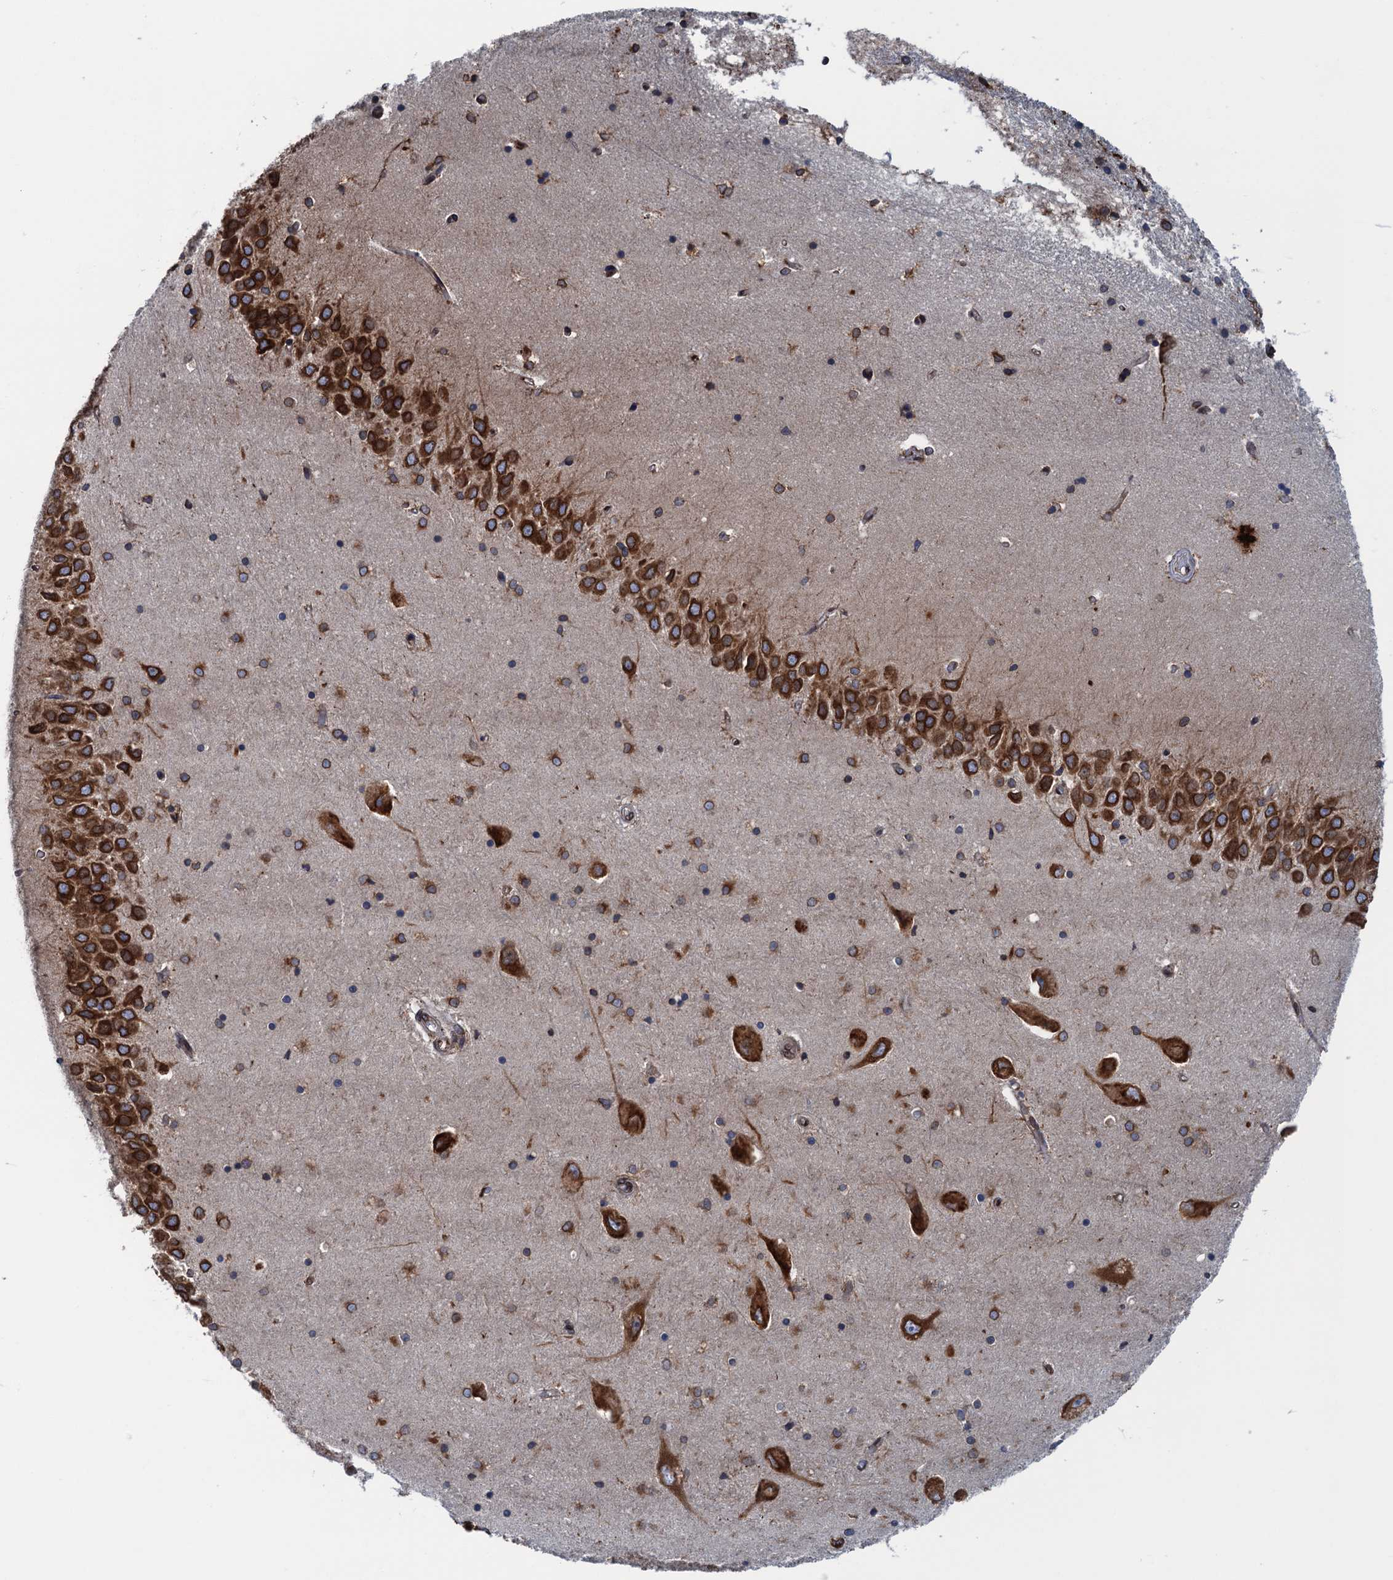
{"staining": {"intensity": "moderate", "quantity": "<25%", "location": "cytoplasmic/membranous"}, "tissue": "hippocampus", "cell_type": "Glial cells", "image_type": "normal", "snomed": [{"axis": "morphology", "description": "Normal tissue, NOS"}, {"axis": "topography", "description": "Hippocampus"}], "caption": "The micrograph reveals a brown stain indicating the presence of a protein in the cytoplasmic/membranous of glial cells in hippocampus. Immunohistochemistry stains the protein in brown and the nuclei are stained blue.", "gene": "TMEM205", "patient": {"sex": "male", "age": 45}}